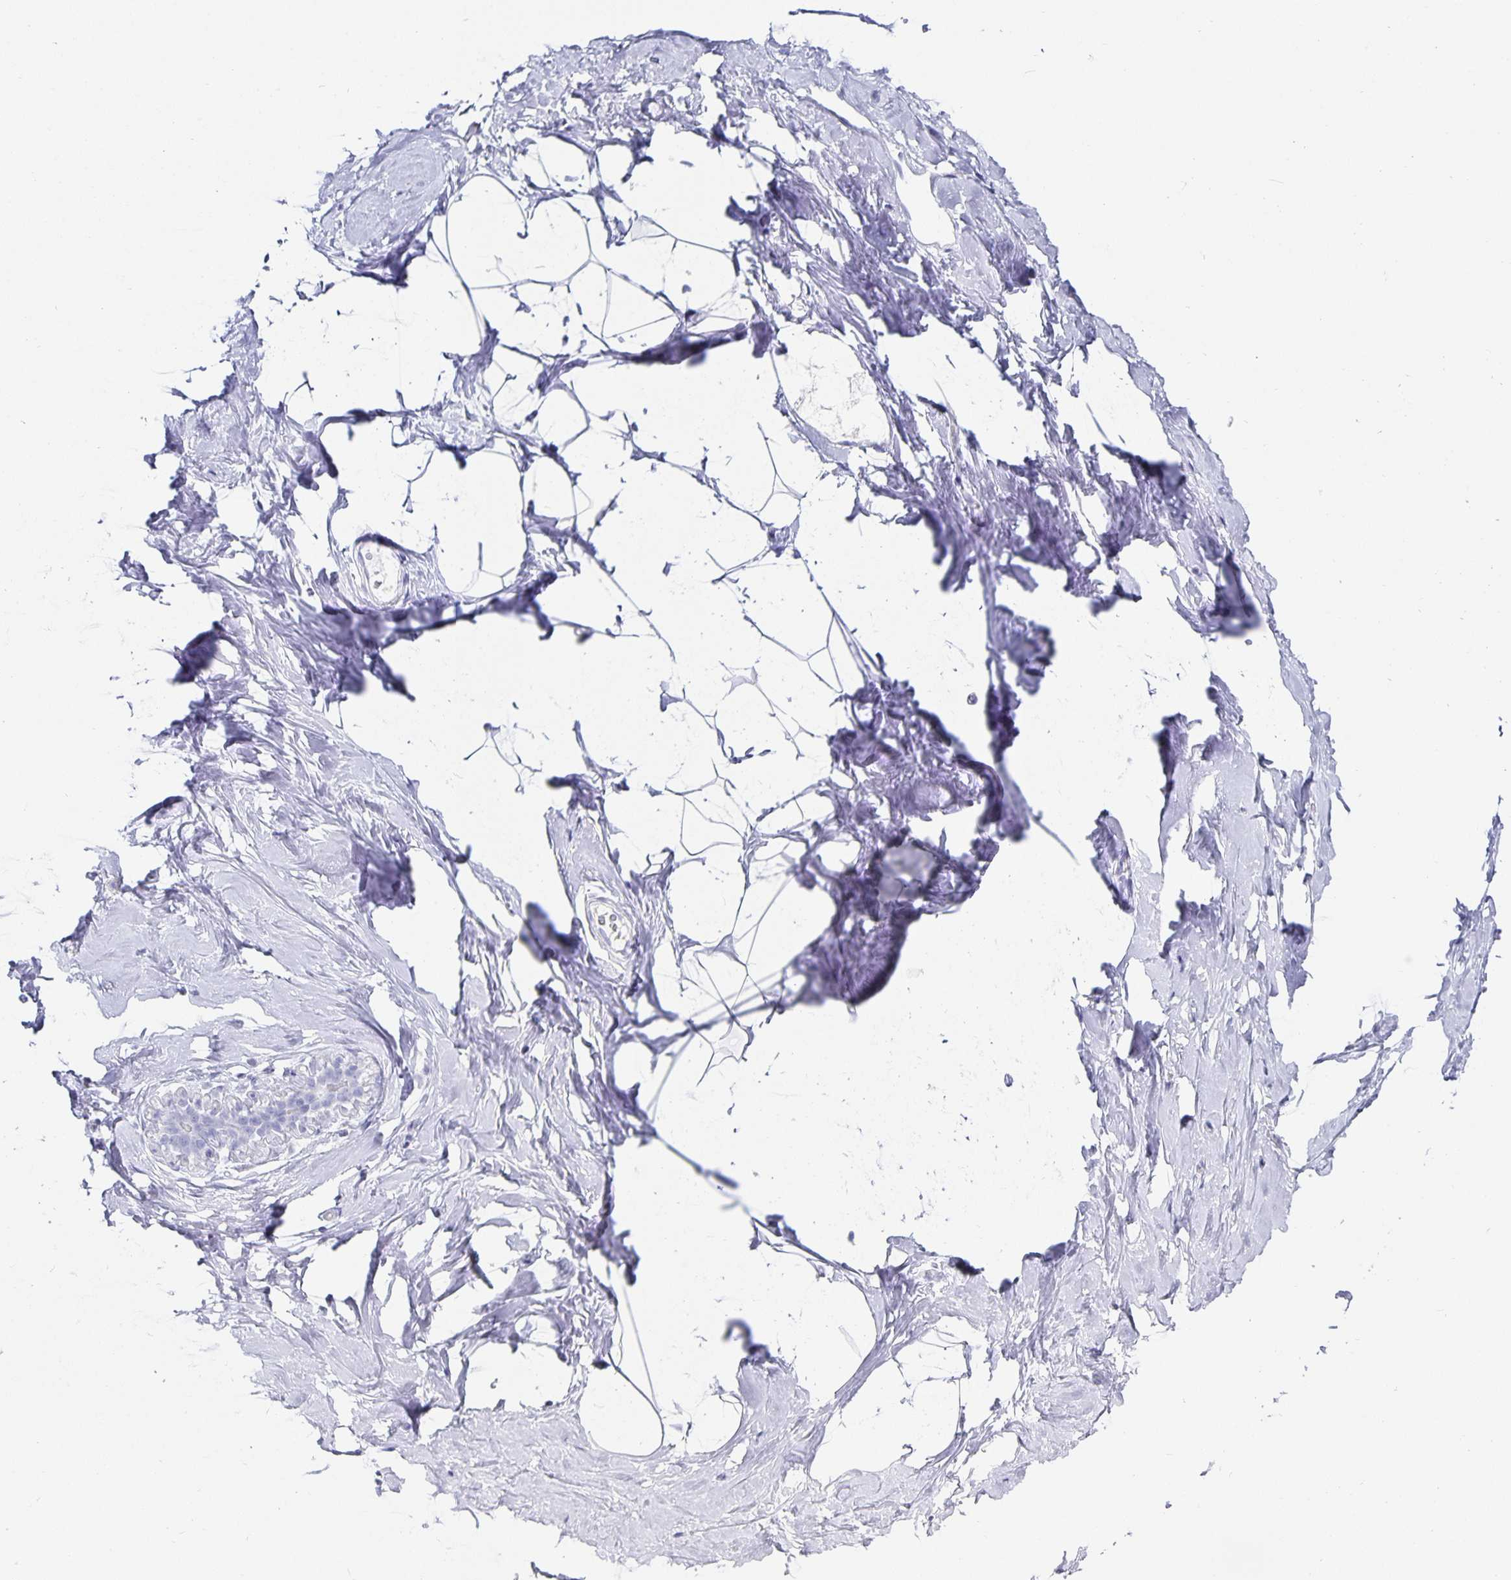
{"staining": {"intensity": "negative", "quantity": "none", "location": "none"}, "tissue": "breast", "cell_type": "Adipocytes", "image_type": "normal", "snomed": [{"axis": "morphology", "description": "Normal tissue, NOS"}, {"axis": "topography", "description": "Breast"}], "caption": "The immunohistochemistry (IHC) micrograph has no significant staining in adipocytes of breast.", "gene": "CHGA", "patient": {"sex": "female", "age": 32}}